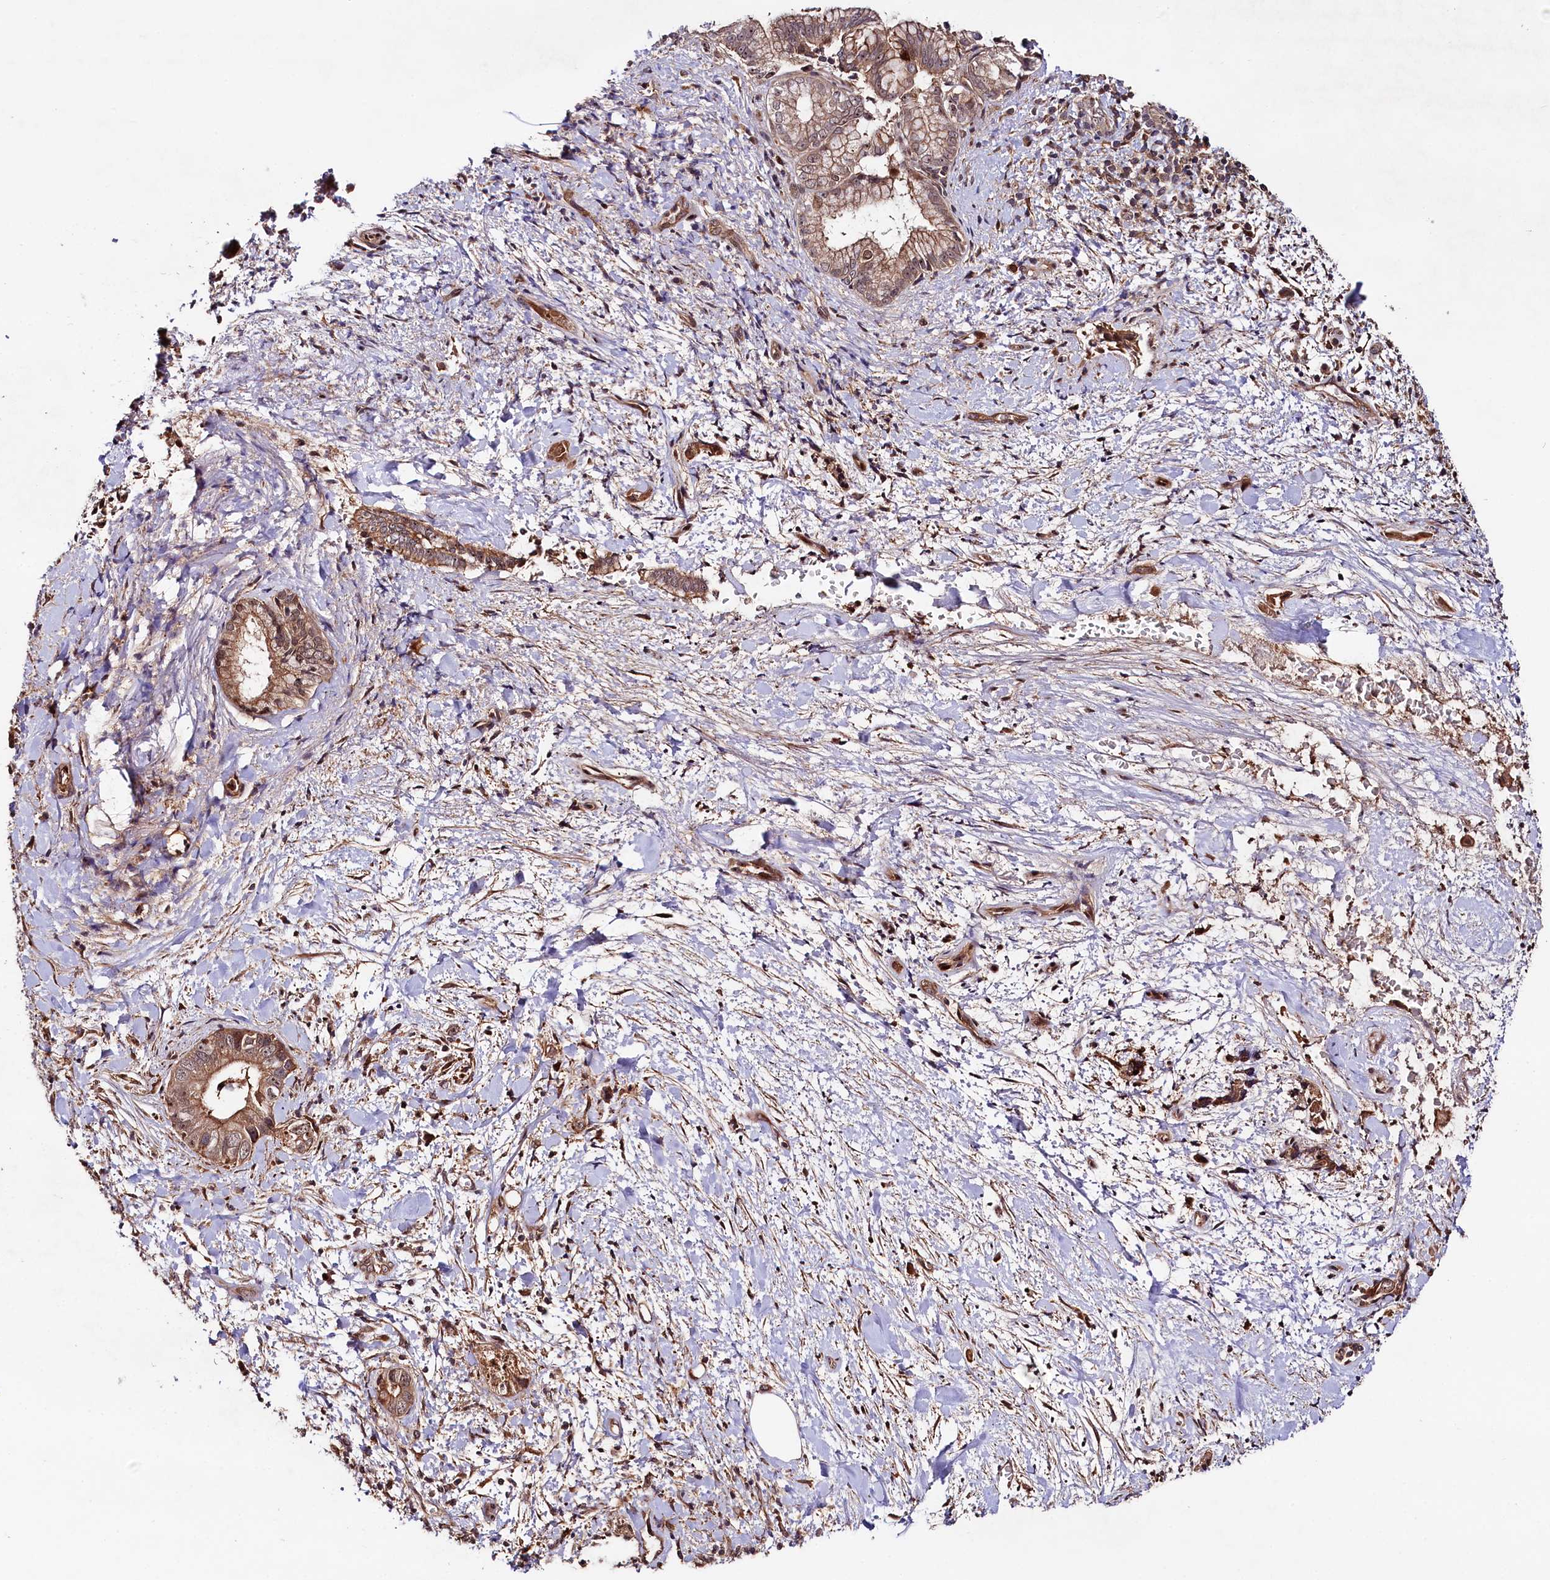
{"staining": {"intensity": "moderate", "quantity": ">75%", "location": "cytoplasmic/membranous"}, "tissue": "pancreatic cancer", "cell_type": "Tumor cells", "image_type": "cancer", "snomed": [{"axis": "morphology", "description": "Adenocarcinoma, NOS"}, {"axis": "topography", "description": "Pancreas"}], "caption": "Adenocarcinoma (pancreatic) was stained to show a protein in brown. There is medium levels of moderate cytoplasmic/membranous positivity in about >75% of tumor cells.", "gene": "NEDD1", "patient": {"sex": "female", "age": 78}}